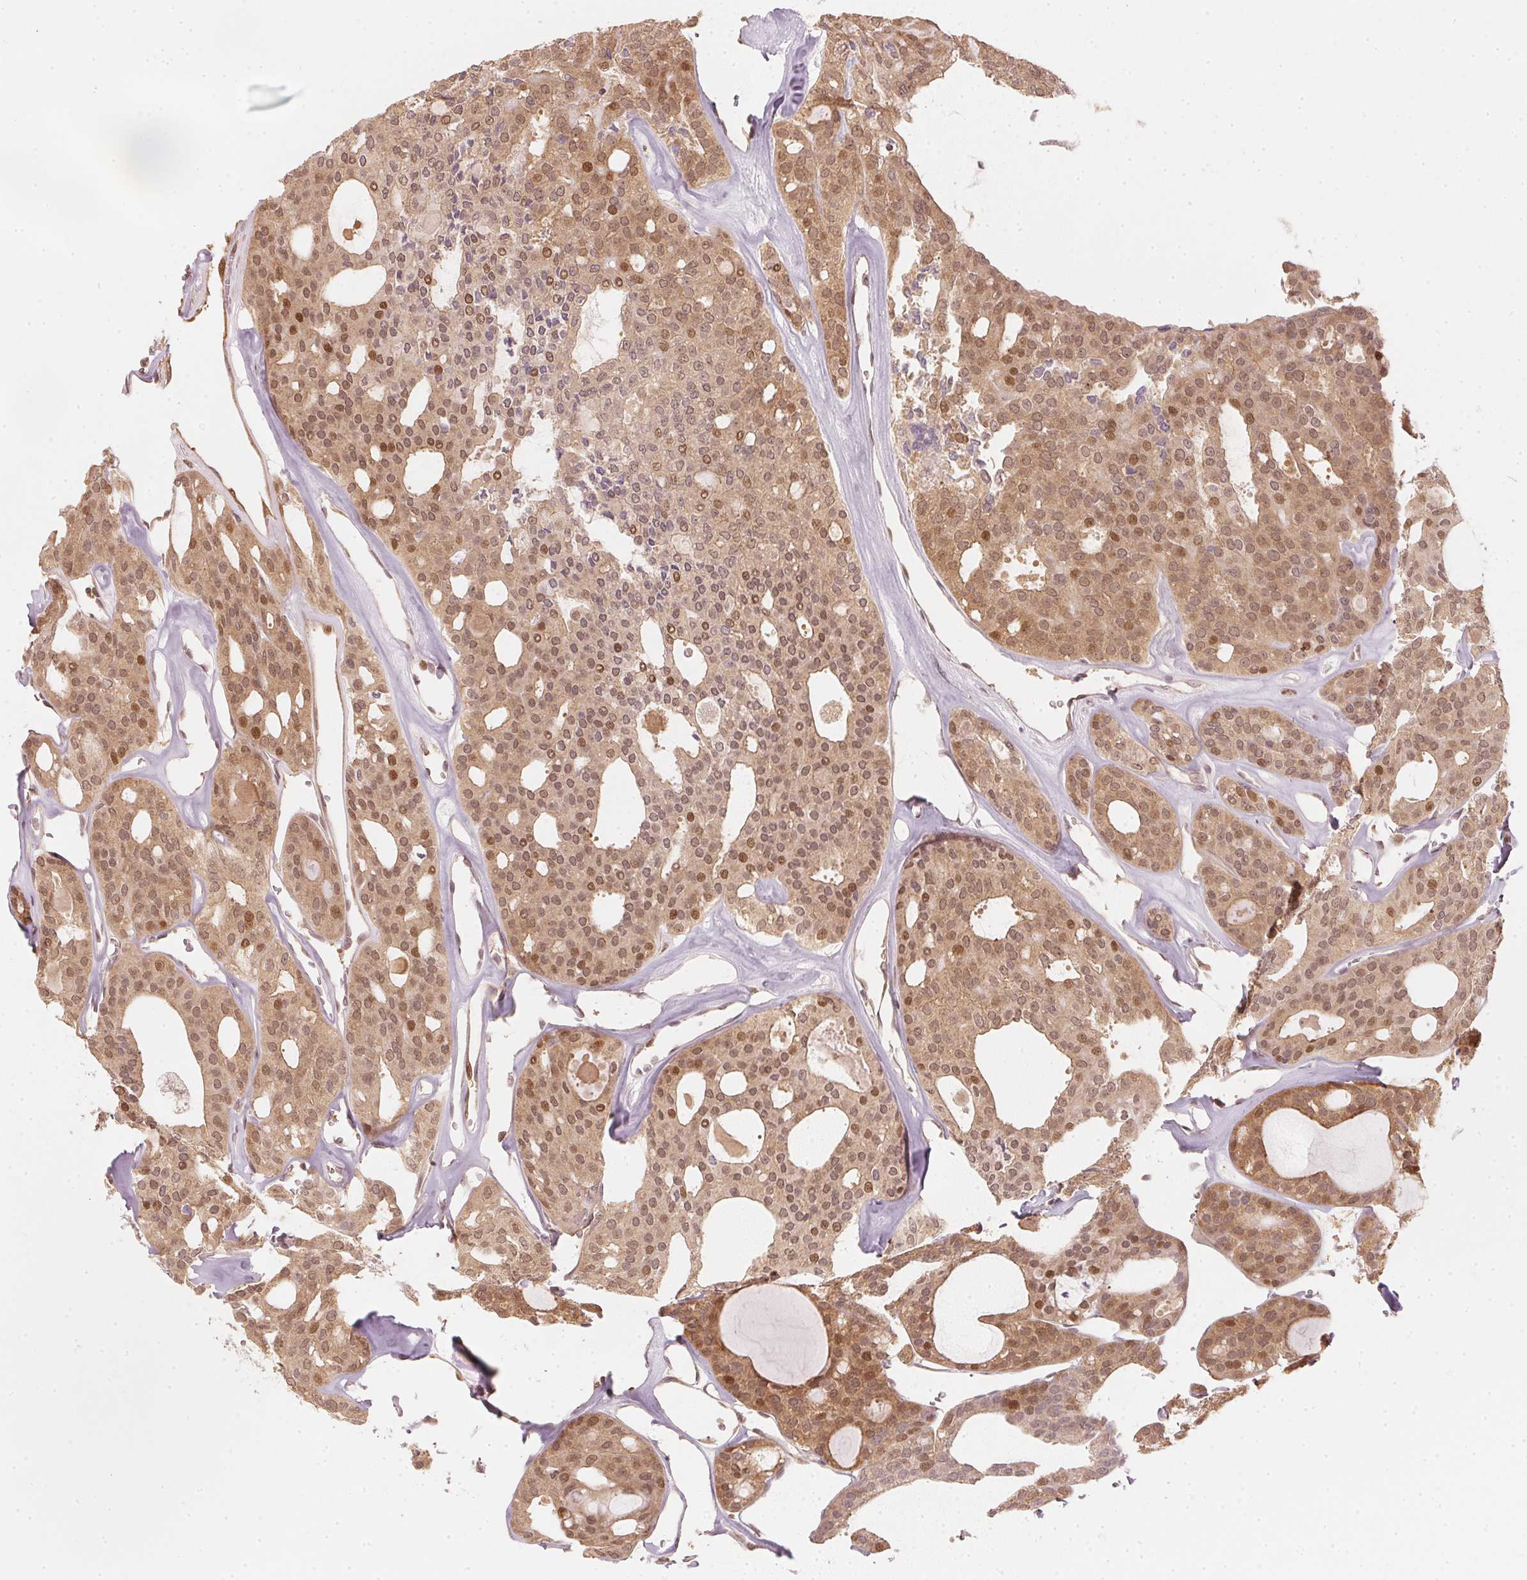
{"staining": {"intensity": "moderate", "quantity": ">75%", "location": "cytoplasmic/membranous,nuclear"}, "tissue": "thyroid cancer", "cell_type": "Tumor cells", "image_type": "cancer", "snomed": [{"axis": "morphology", "description": "Follicular adenoma carcinoma, NOS"}, {"axis": "topography", "description": "Thyroid gland"}], "caption": "This is a histology image of IHC staining of thyroid cancer (follicular adenoma carcinoma), which shows moderate positivity in the cytoplasmic/membranous and nuclear of tumor cells.", "gene": "UBE2L3", "patient": {"sex": "male", "age": 75}}